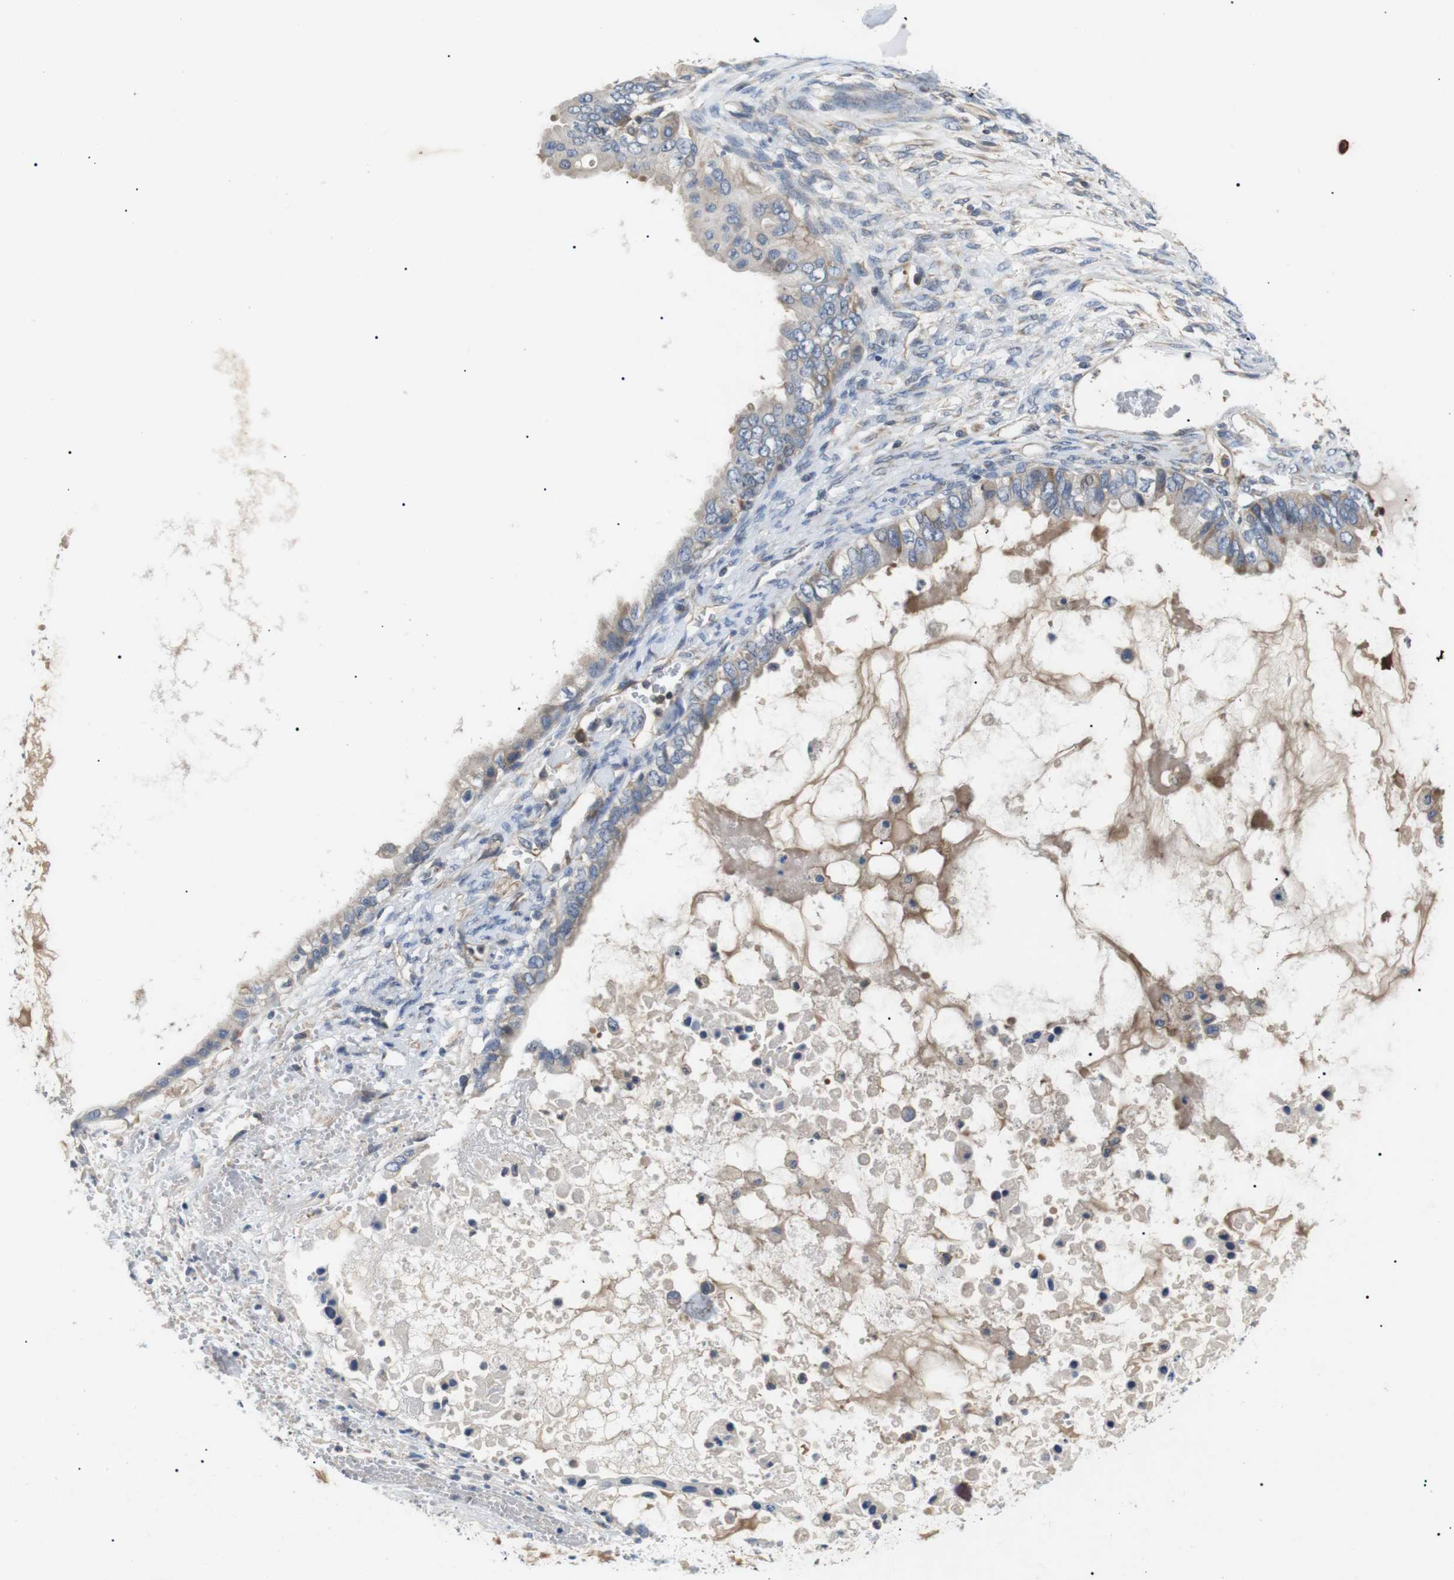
{"staining": {"intensity": "weak", "quantity": "25%-75%", "location": "cytoplasmic/membranous"}, "tissue": "ovarian cancer", "cell_type": "Tumor cells", "image_type": "cancer", "snomed": [{"axis": "morphology", "description": "Cystadenocarcinoma, mucinous, NOS"}, {"axis": "topography", "description": "Ovary"}], "caption": "Ovarian cancer (mucinous cystadenocarcinoma) stained for a protein (brown) exhibits weak cytoplasmic/membranous positive staining in about 25%-75% of tumor cells.", "gene": "DIPK1A", "patient": {"sex": "female", "age": 80}}